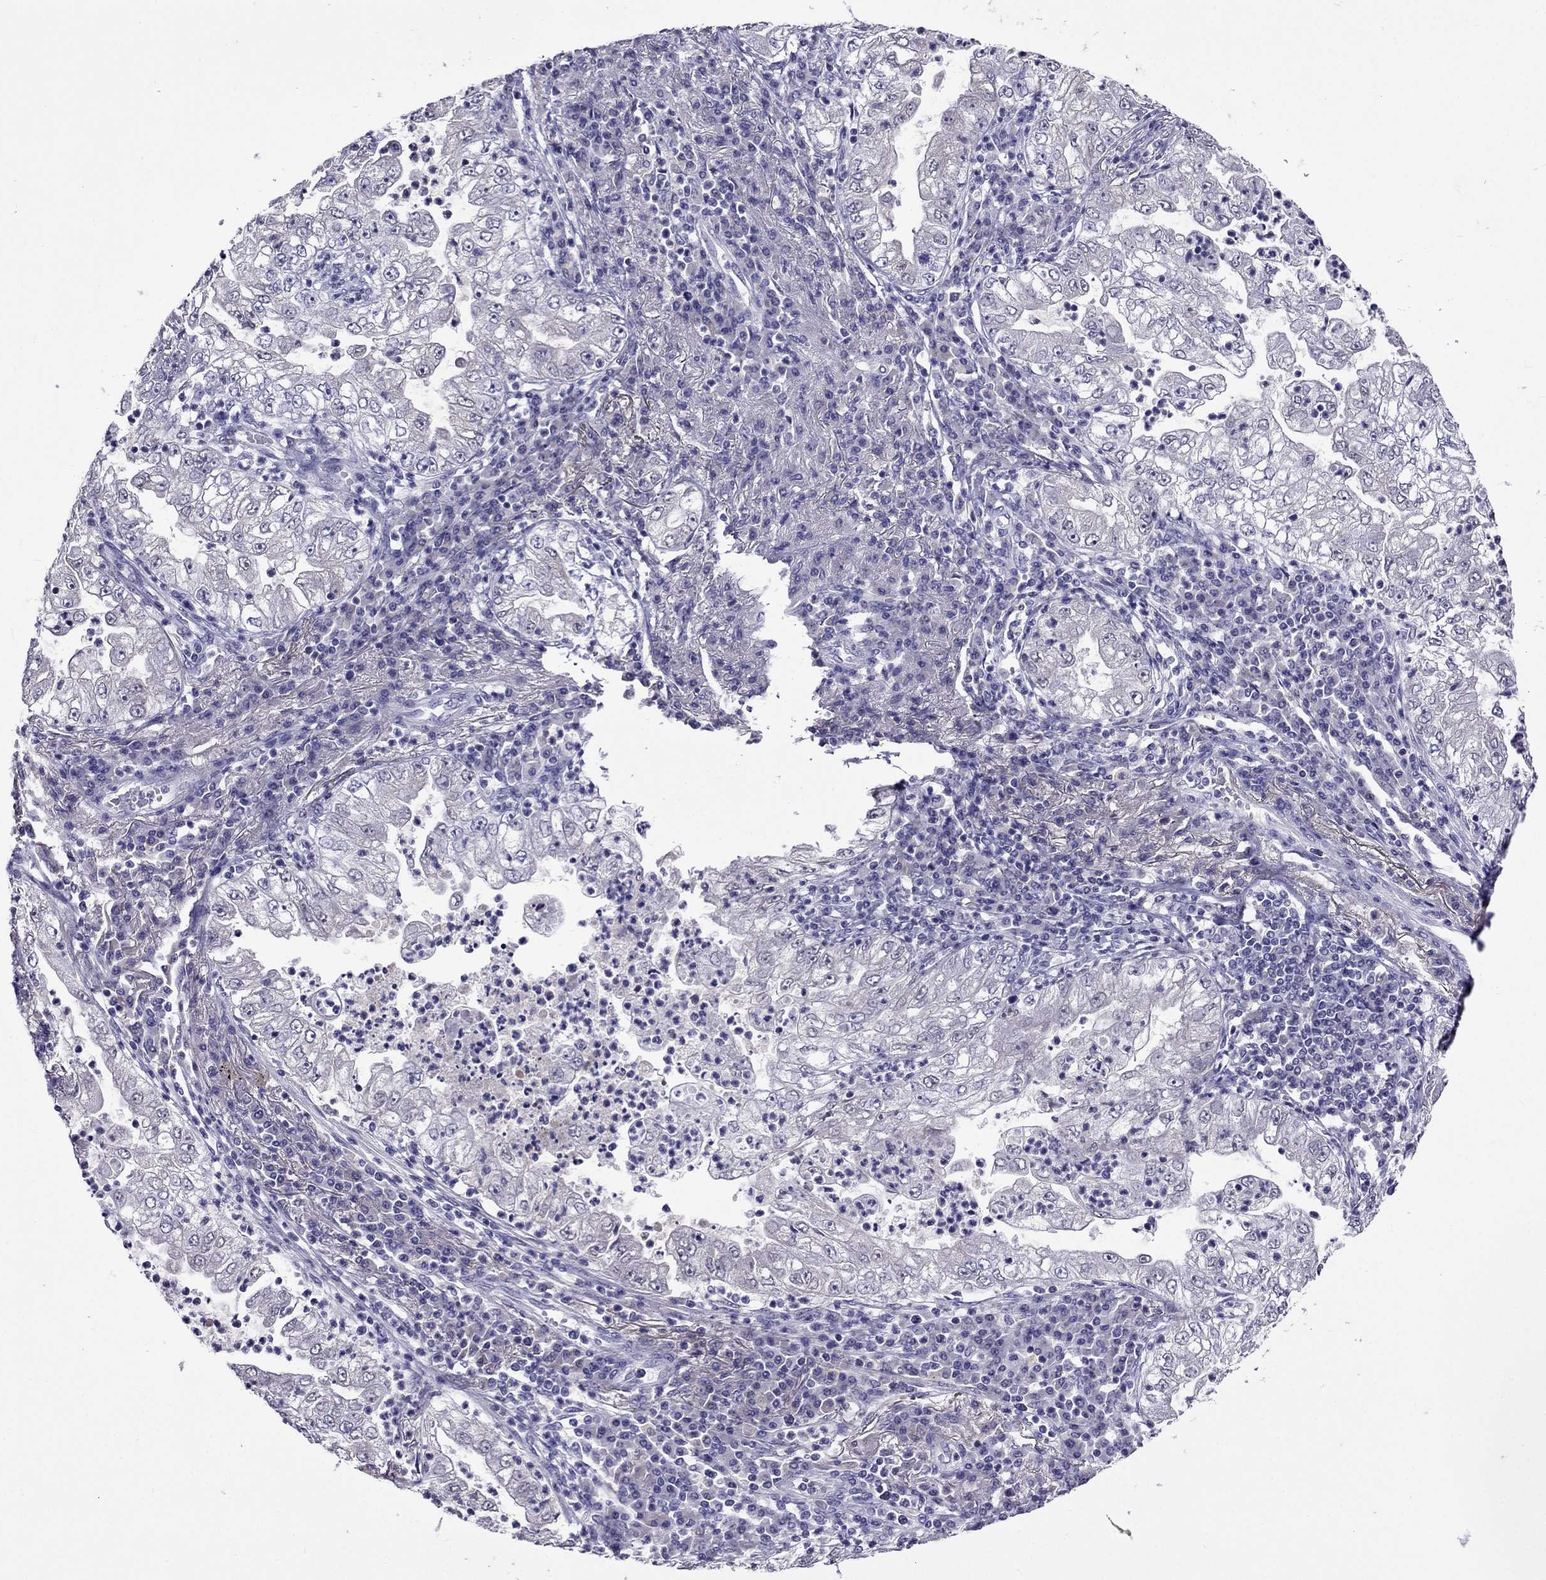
{"staining": {"intensity": "negative", "quantity": "none", "location": "none"}, "tissue": "lung cancer", "cell_type": "Tumor cells", "image_type": "cancer", "snomed": [{"axis": "morphology", "description": "Adenocarcinoma, NOS"}, {"axis": "topography", "description": "Lung"}], "caption": "There is no significant expression in tumor cells of lung adenocarcinoma.", "gene": "SPTBN4", "patient": {"sex": "female", "age": 73}}